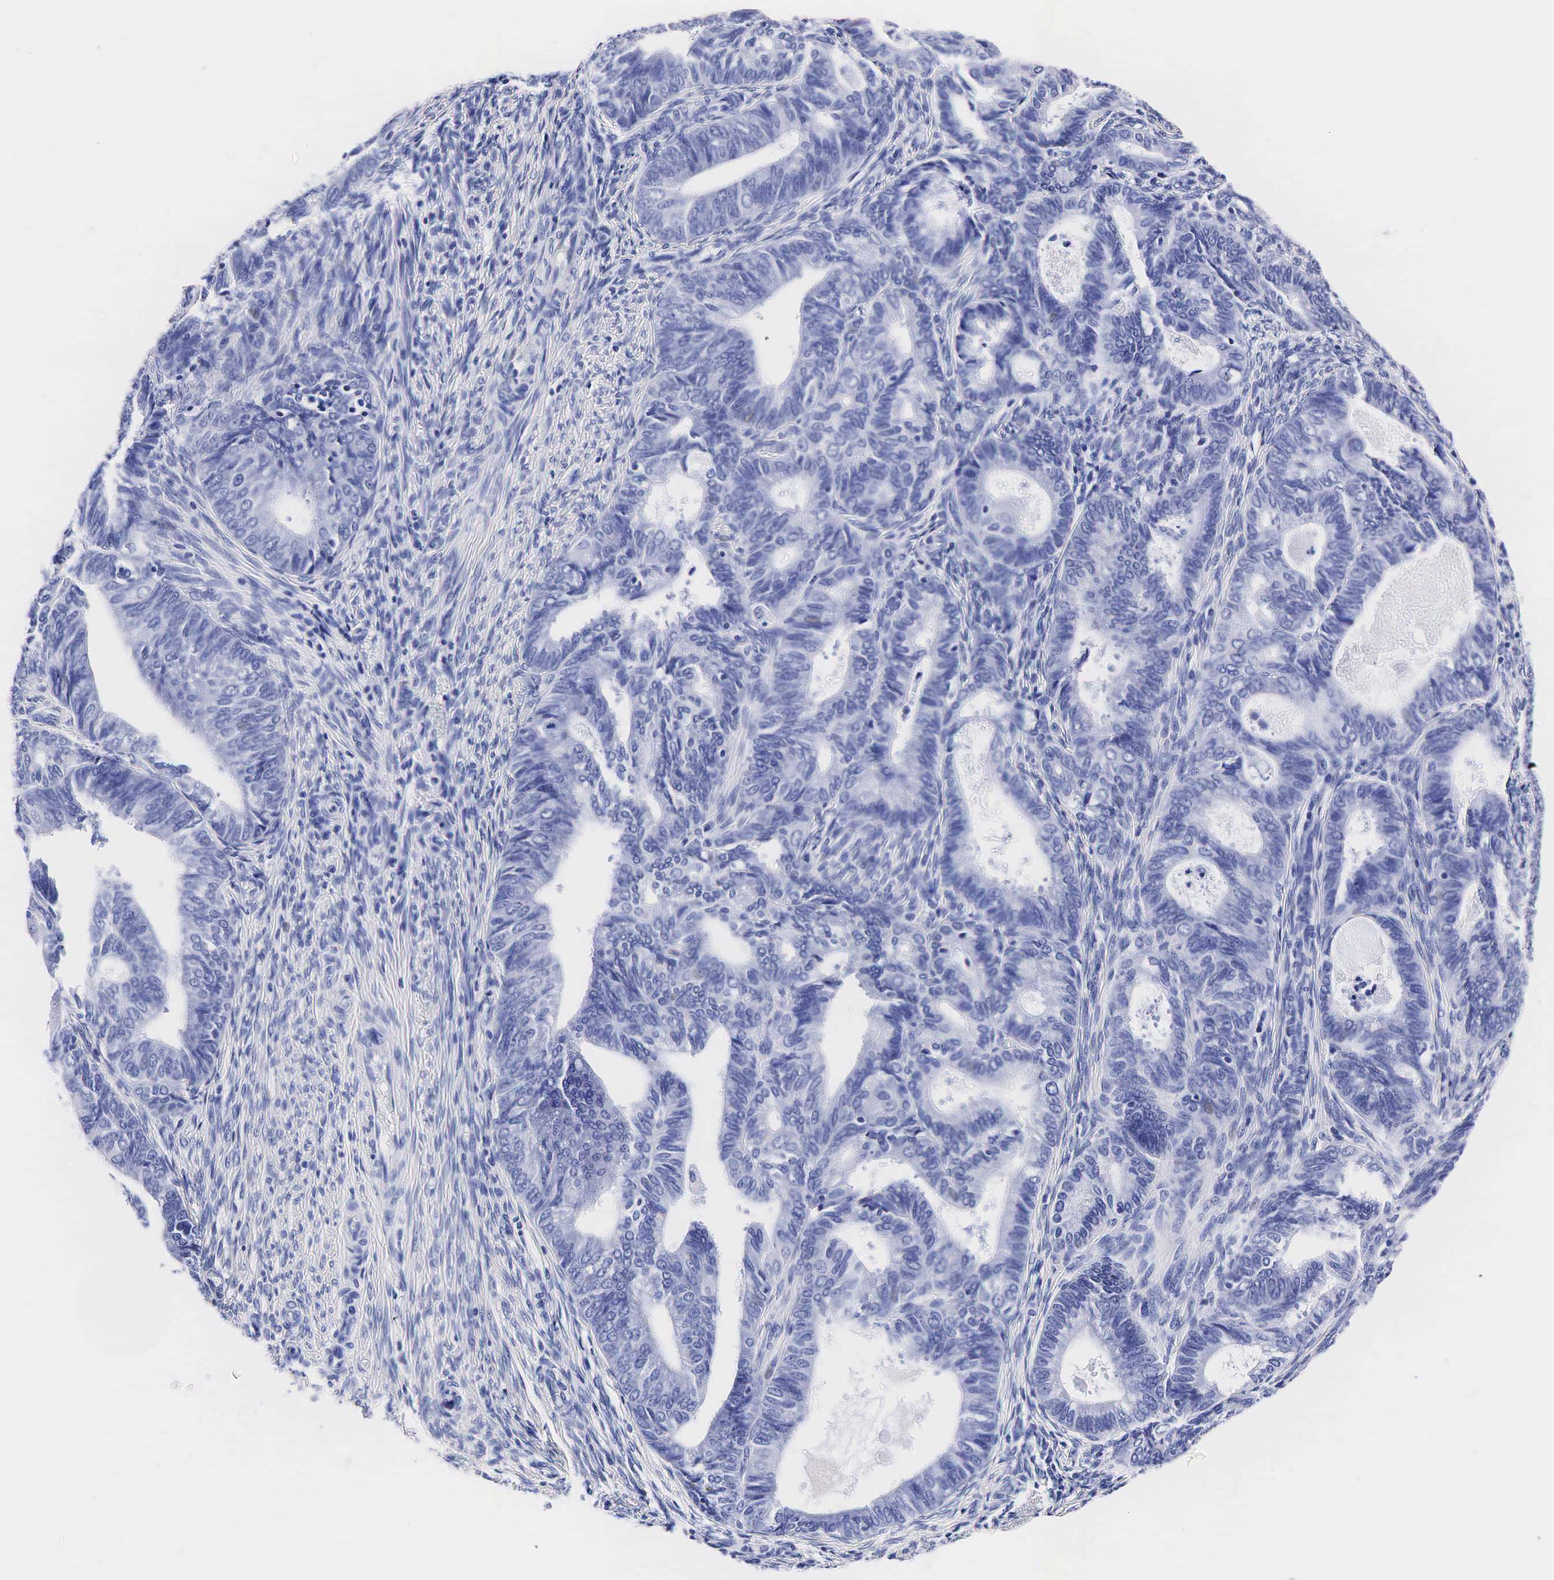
{"staining": {"intensity": "negative", "quantity": "none", "location": "none"}, "tissue": "endometrial cancer", "cell_type": "Tumor cells", "image_type": "cancer", "snomed": [{"axis": "morphology", "description": "Adenocarcinoma, NOS"}, {"axis": "topography", "description": "Endometrium"}], "caption": "The immunohistochemistry (IHC) image has no significant expression in tumor cells of endometrial adenocarcinoma tissue. (DAB (3,3'-diaminobenzidine) IHC visualized using brightfield microscopy, high magnification).", "gene": "TG", "patient": {"sex": "female", "age": 63}}